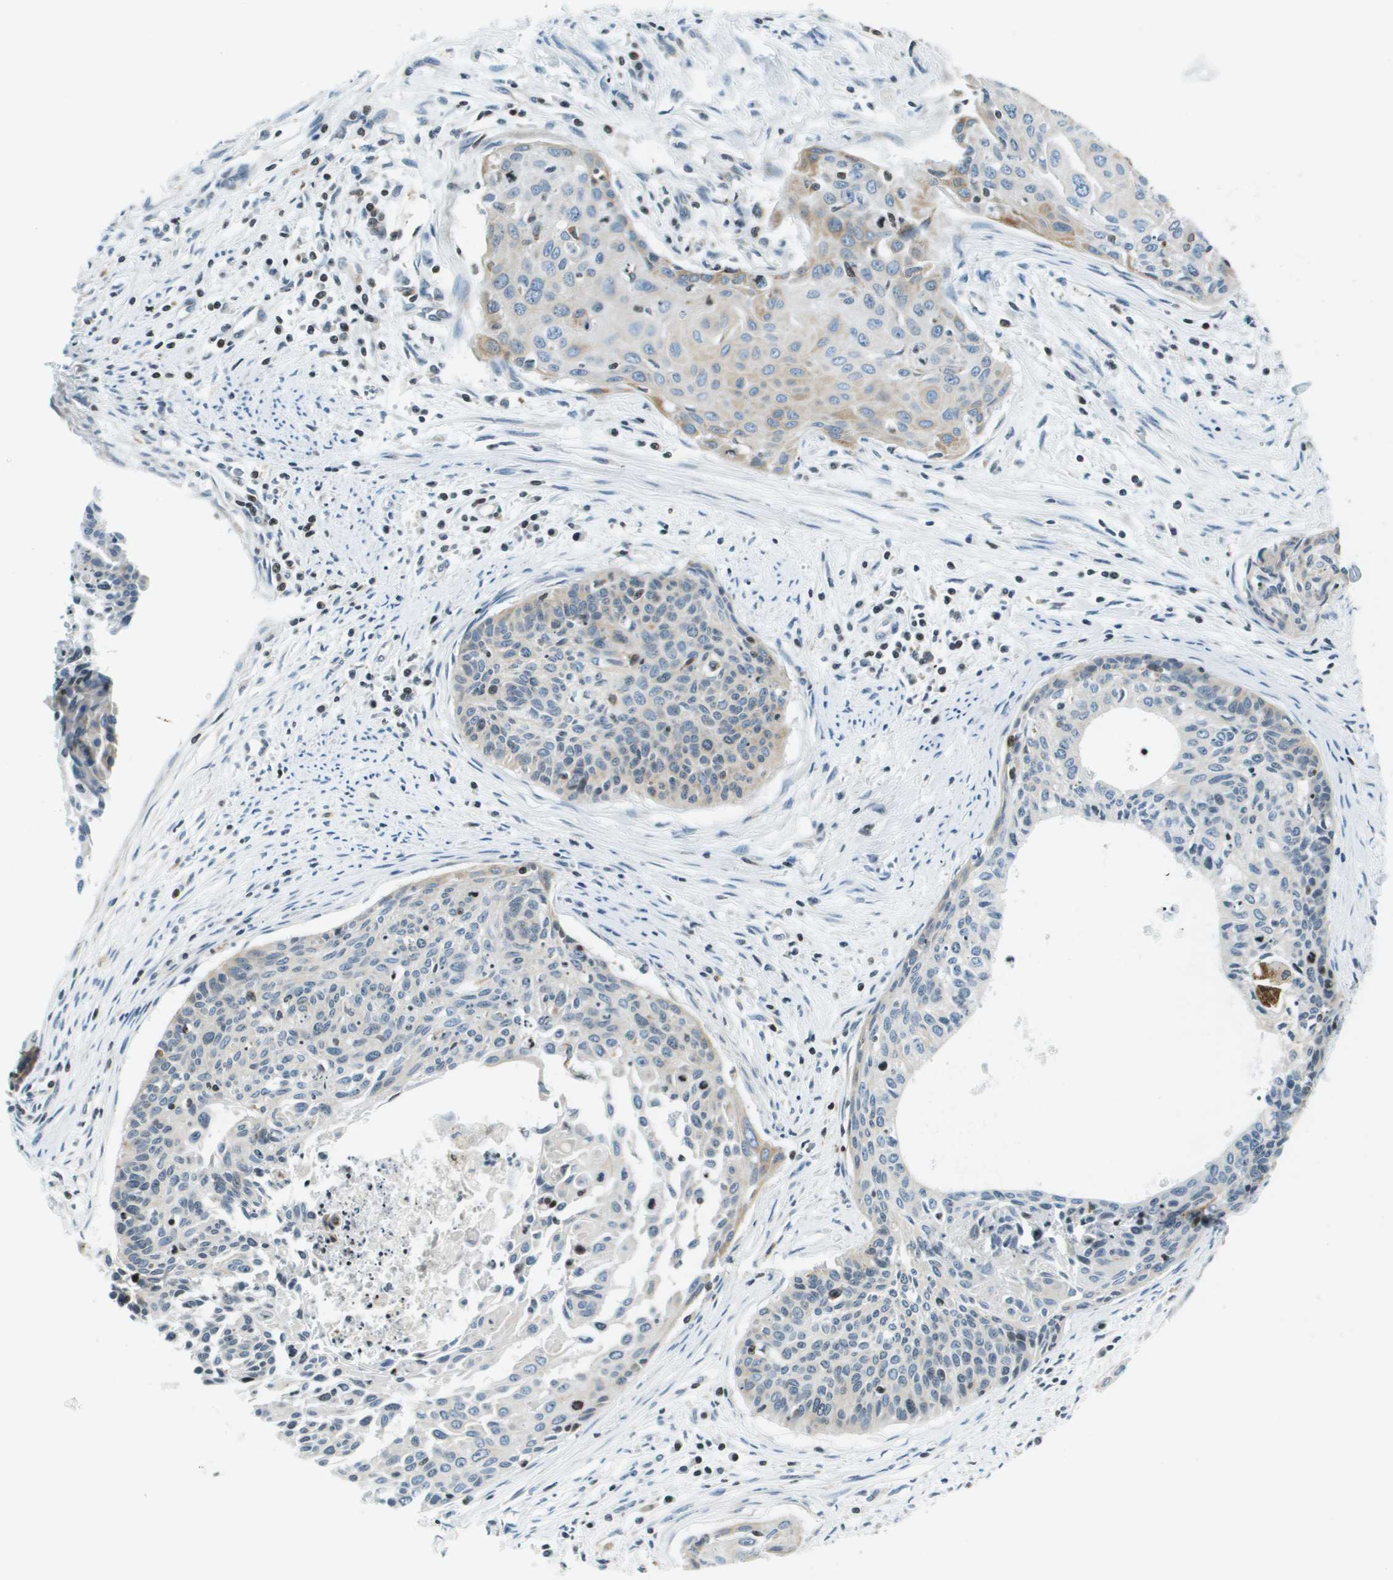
{"staining": {"intensity": "weak", "quantity": "25%-75%", "location": "cytoplasmic/membranous"}, "tissue": "cervical cancer", "cell_type": "Tumor cells", "image_type": "cancer", "snomed": [{"axis": "morphology", "description": "Squamous cell carcinoma, NOS"}, {"axis": "topography", "description": "Cervix"}], "caption": "High-power microscopy captured an immunohistochemistry histopathology image of cervical cancer (squamous cell carcinoma), revealing weak cytoplasmic/membranous expression in approximately 25%-75% of tumor cells. The staining was performed using DAB, with brown indicating positive protein expression. Nuclei are stained blue with hematoxylin.", "gene": "ESYT1", "patient": {"sex": "female", "age": 55}}